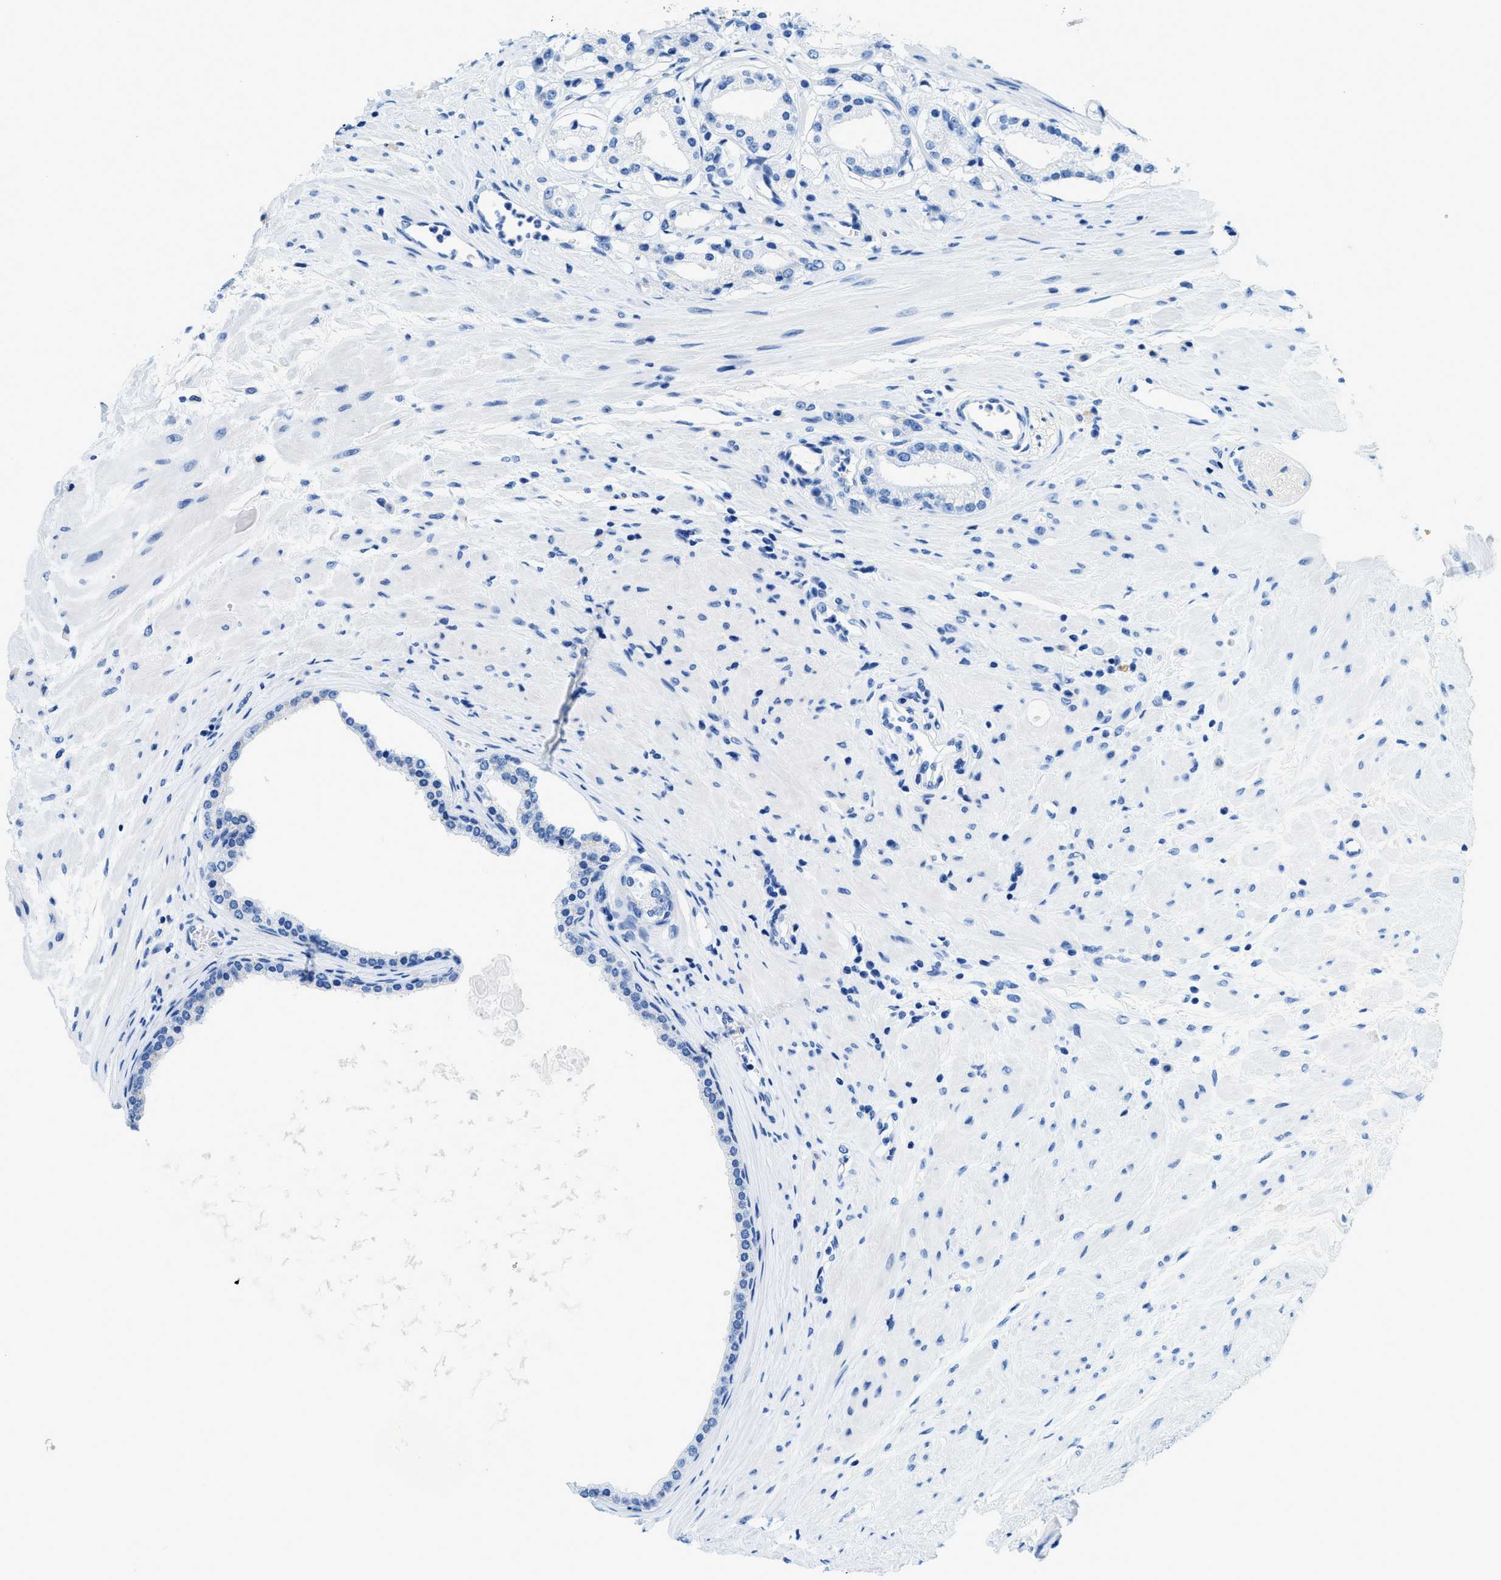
{"staining": {"intensity": "negative", "quantity": "none", "location": "none"}, "tissue": "prostate cancer", "cell_type": "Tumor cells", "image_type": "cancer", "snomed": [{"axis": "morphology", "description": "Adenocarcinoma, Low grade"}, {"axis": "topography", "description": "Prostate"}], "caption": "This histopathology image is of prostate cancer stained with immunohistochemistry (IHC) to label a protein in brown with the nuclei are counter-stained blue. There is no positivity in tumor cells. (DAB (3,3'-diaminobenzidine) immunohistochemistry (IHC) with hematoxylin counter stain).", "gene": "FDCSP", "patient": {"sex": "male", "age": 63}}